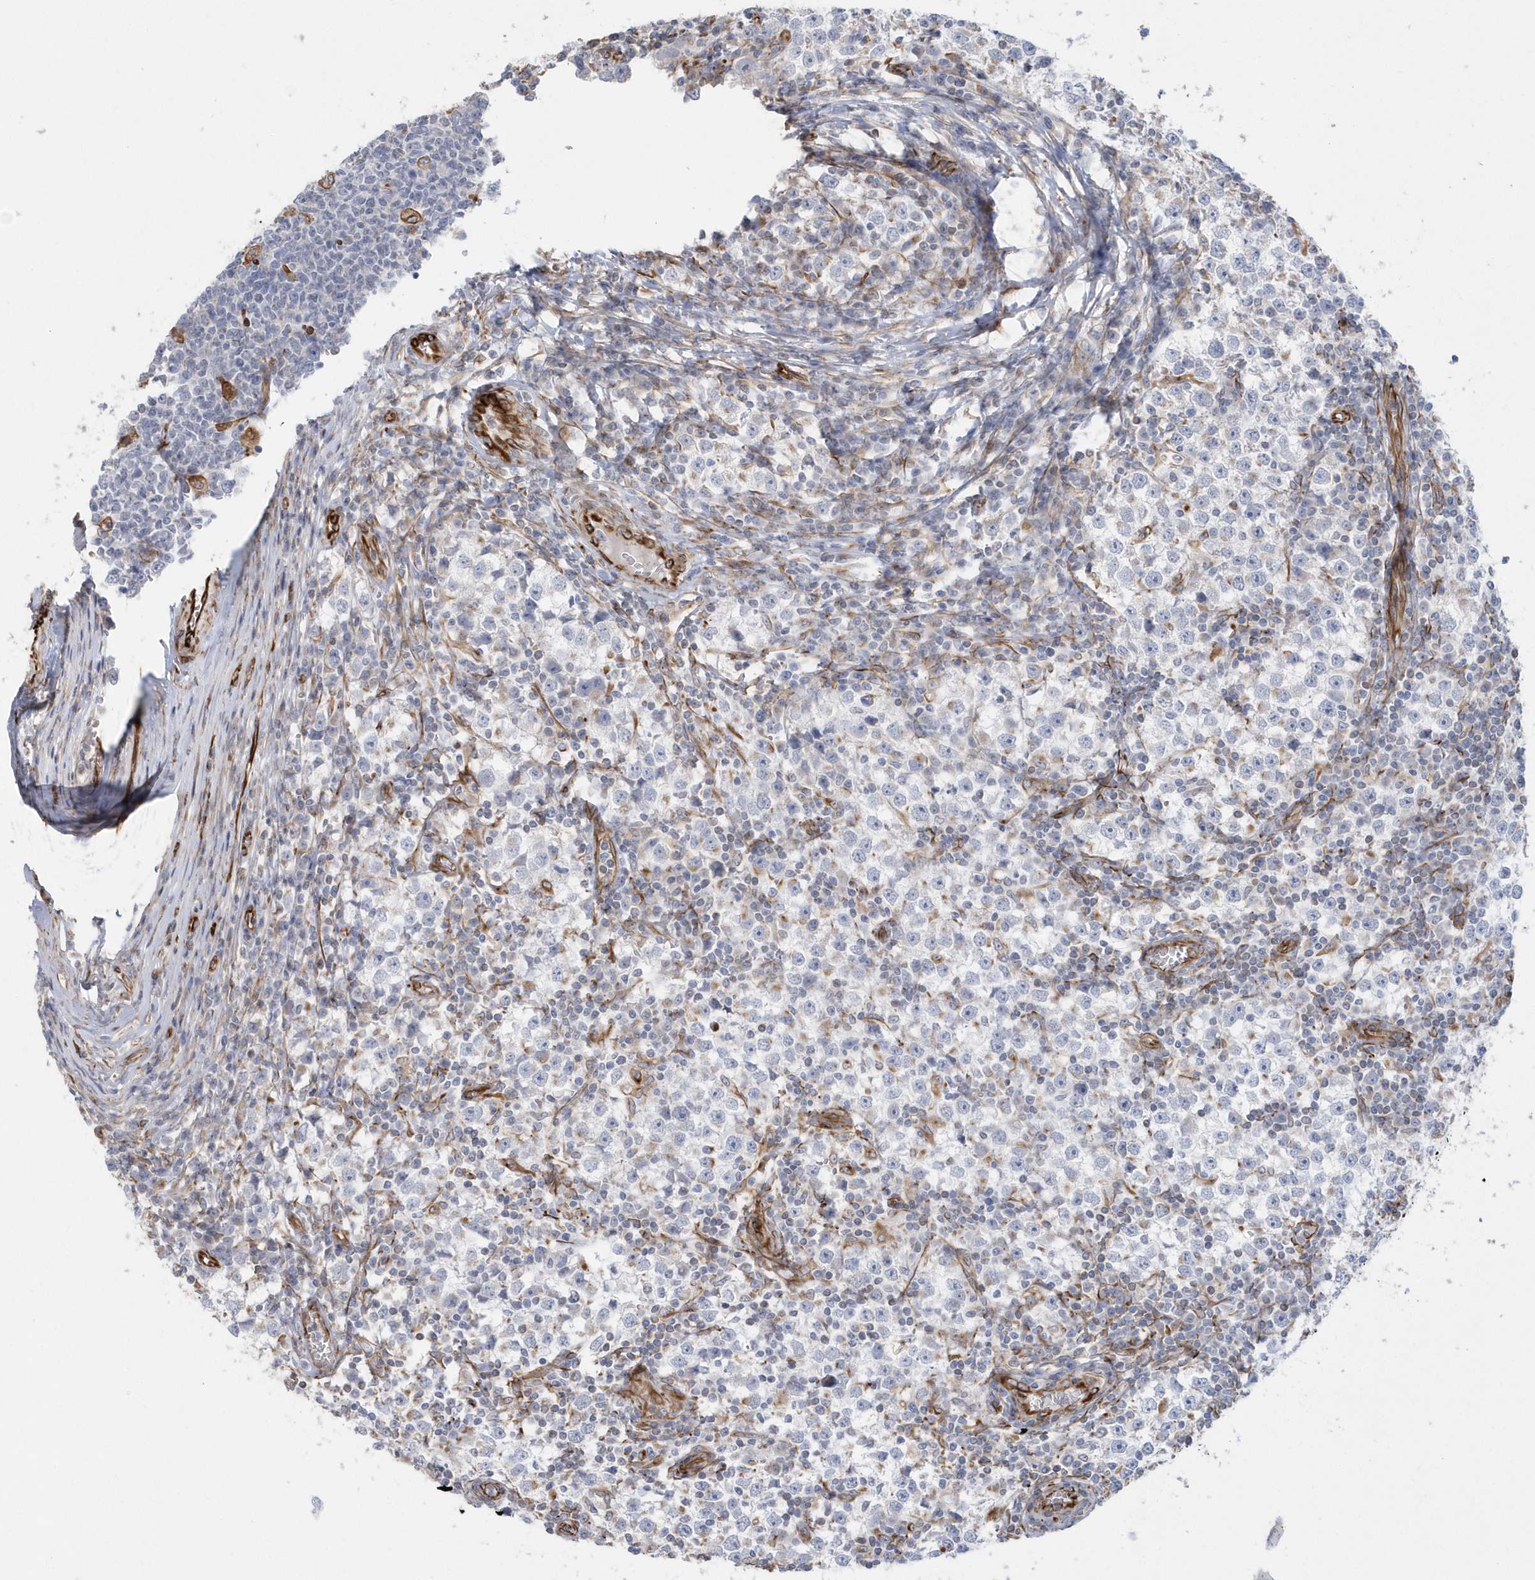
{"staining": {"intensity": "negative", "quantity": "none", "location": "none"}, "tissue": "testis cancer", "cell_type": "Tumor cells", "image_type": "cancer", "snomed": [{"axis": "morphology", "description": "Seminoma, NOS"}, {"axis": "topography", "description": "Testis"}], "caption": "Histopathology image shows no protein staining in tumor cells of testis cancer (seminoma) tissue.", "gene": "RAB17", "patient": {"sex": "male", "age": 65}}